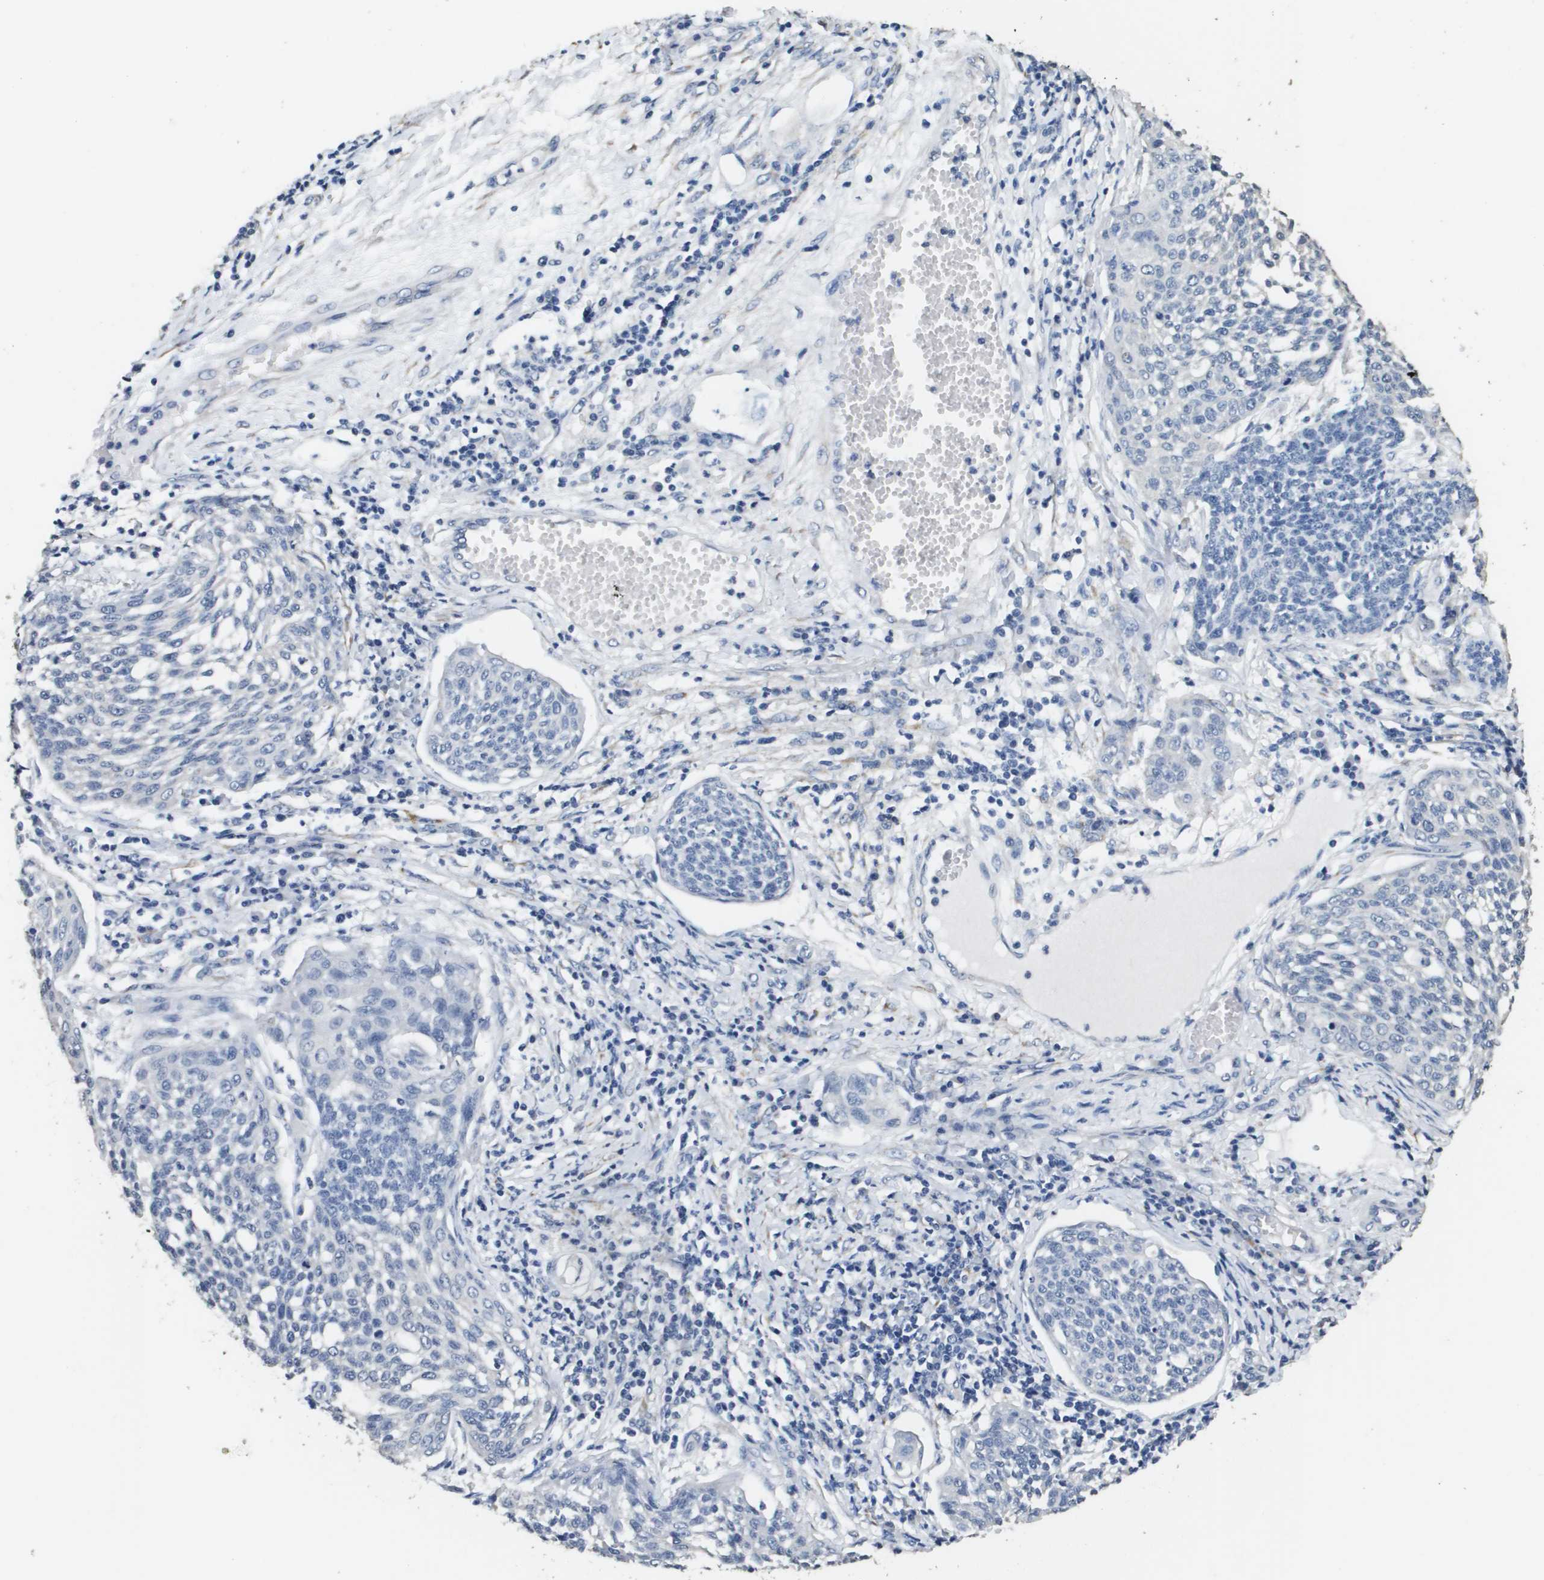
{"staining": {"intensity": "negative", "quantity": "none", "location": "none"}, "tissue": "cervical cancer", "cell_type": "Tumor cells", "image_type": "cancer", "snomed": [{"axis": "morphology", "description": "Squamous cell carcinoma, NOS"}, {"axis": "topography", "description": "Cervix"}], "caption": "The image exhibits no significant staining in tumor cells of cervical cancer.", "gene": "MT3", "patient": {"sex": "female", "age": 34}}